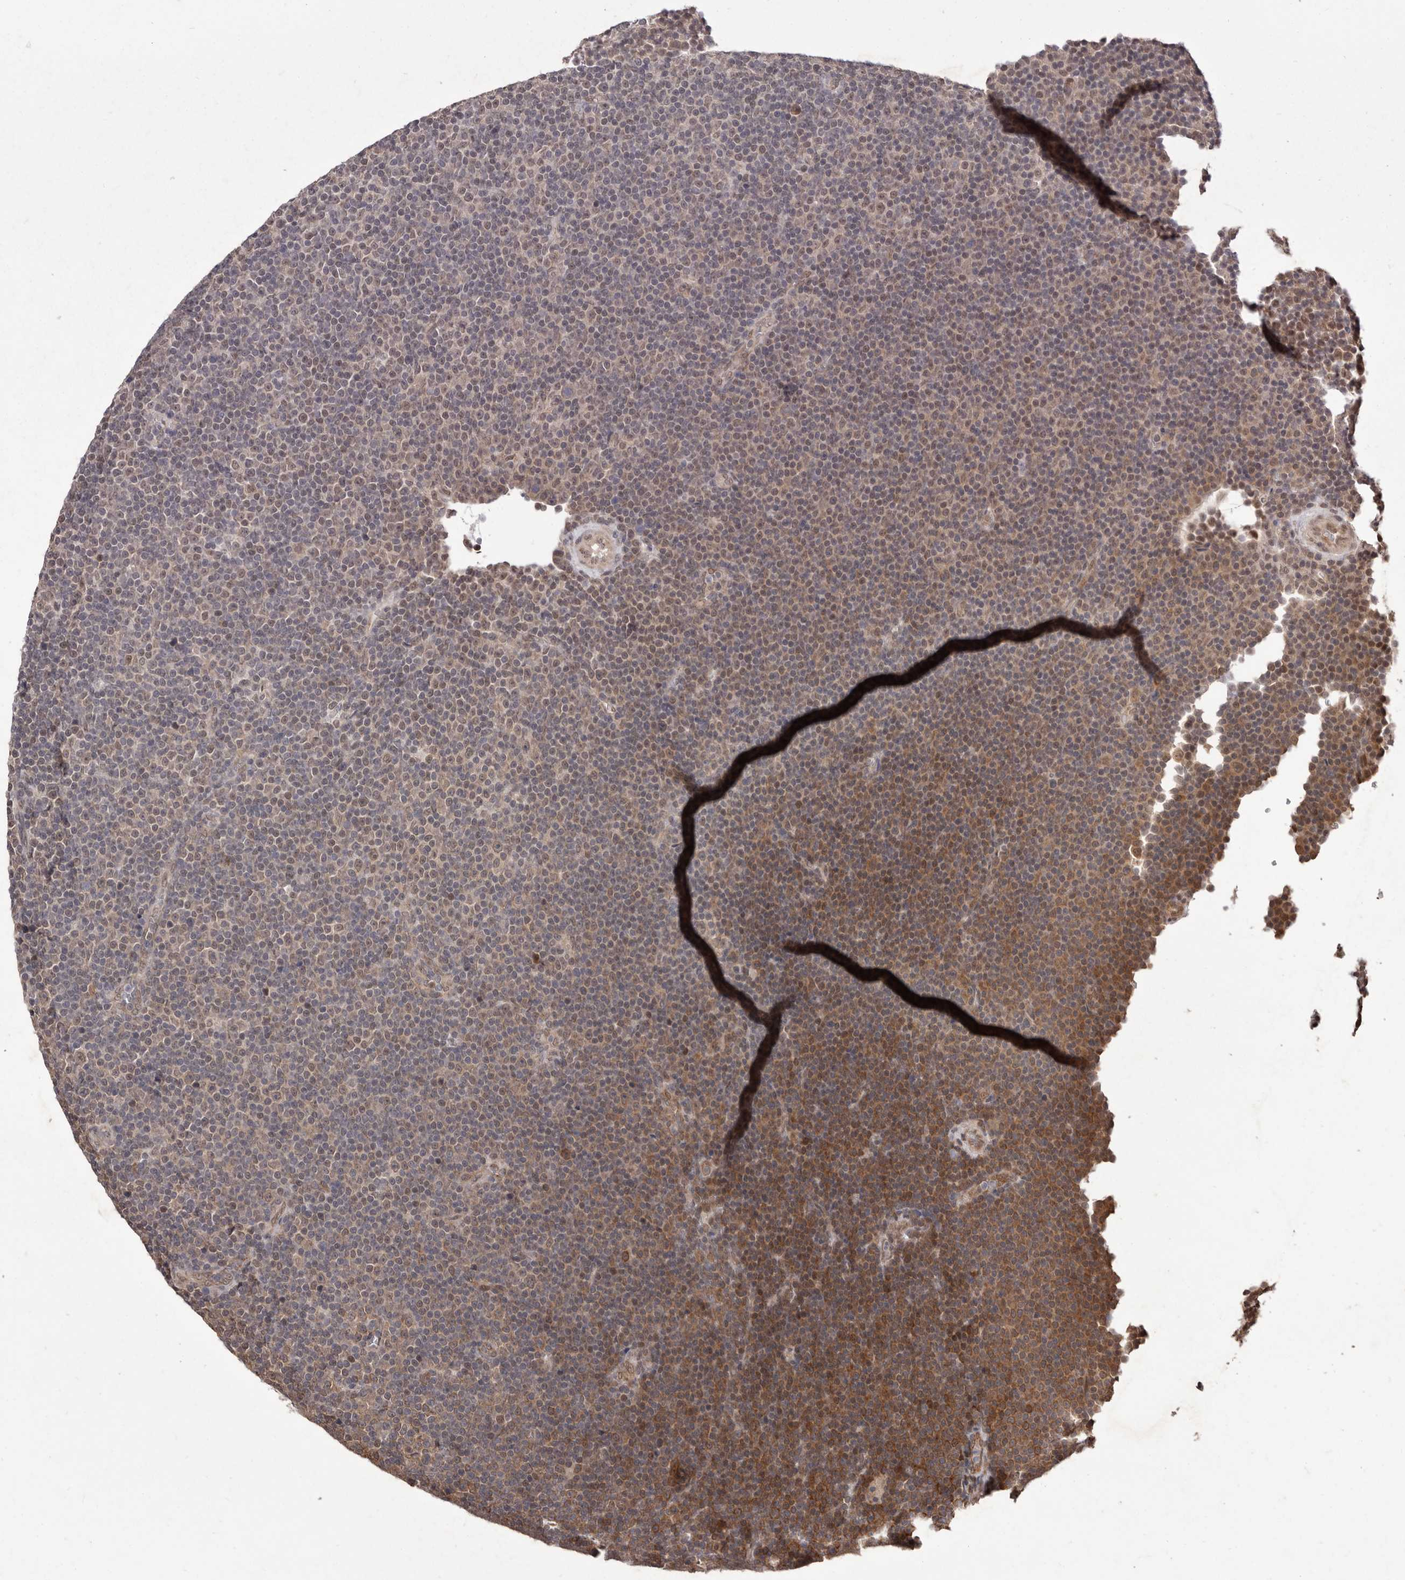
{"staining": {"intensity": "weak", "quantity": ">75%", "location": "cytoplasmic/membranous,nuclear"}, "tissue": "lymphoma", "cell_type": "Tumor cells", "image_type": "cancer", "snomed": [{"axis": "morphology", "description": "Malignant lymphoma, non-Hodgkin's type, Low grade"}, {"axis": "topography", "description": "Lymph node"}], "caption": "A brown stain shows weak cytoplasmic/membranous and nuclear staining of a protein in malignant lymphoma, non-Hodgkin's type (low-grade) tumor cells.", "gene": "LRGUK", "patient": {"sex": "female", "age": 67}}